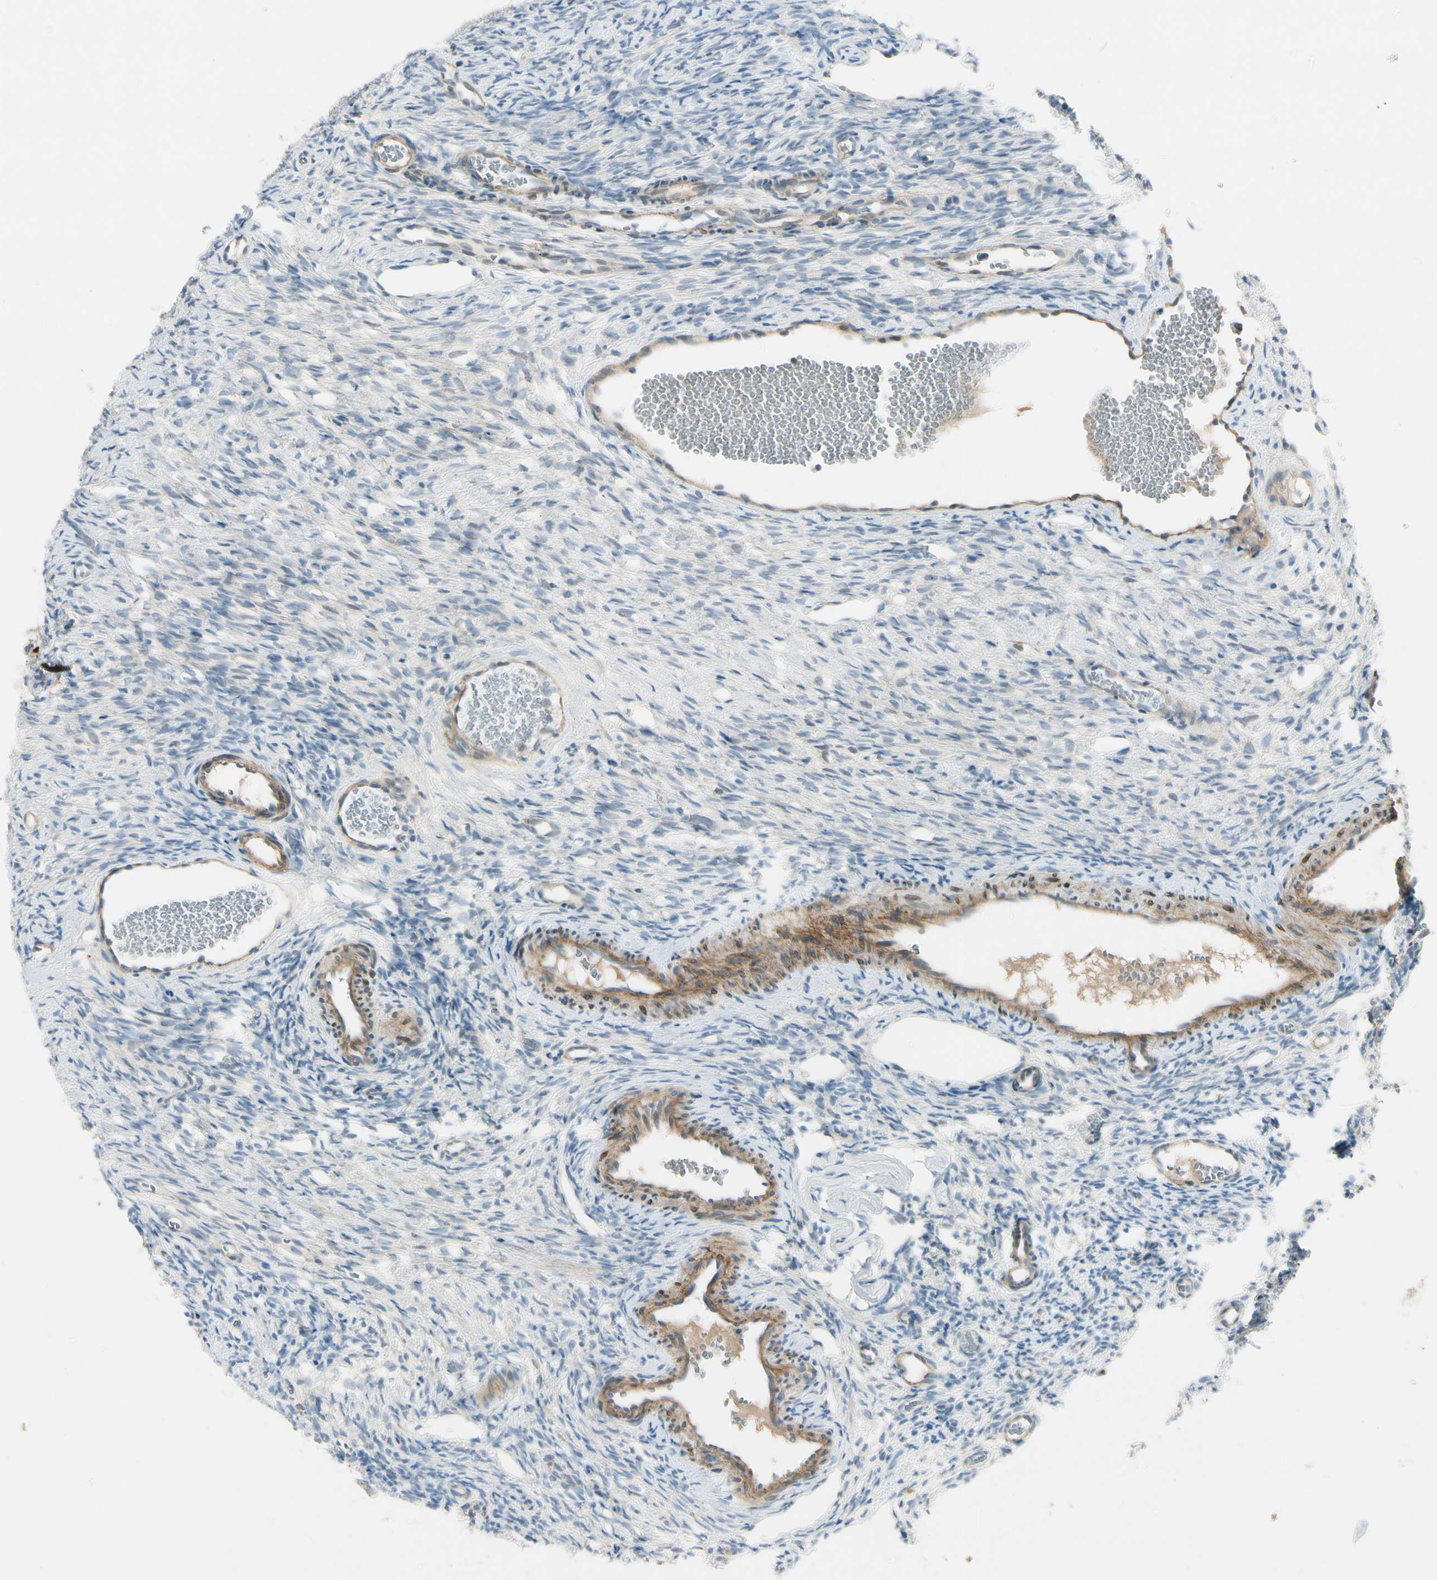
{"staining": {"intensity": "weak", "quantity": "25%-75%", "location": "cytoplasmic/membranous"}, "tissue": "ovary", "cell_type": "Ovarian stroma cells", "image_type": "normal", "snomed": [{"axis": "morphology", "description": "Normal tissue, NOS"}, {"axis": "topography", "description": "Ovary"}], "caption": "A photomicrograph showing weak cytoplasmic/membranous positivity in about 25%-75% of ovarian stroma cells in normal ovary, as visualized by brown immunohistochemical staining.", "gene": "ITGA3", "patient": {"sex": "female", "age": 35}}